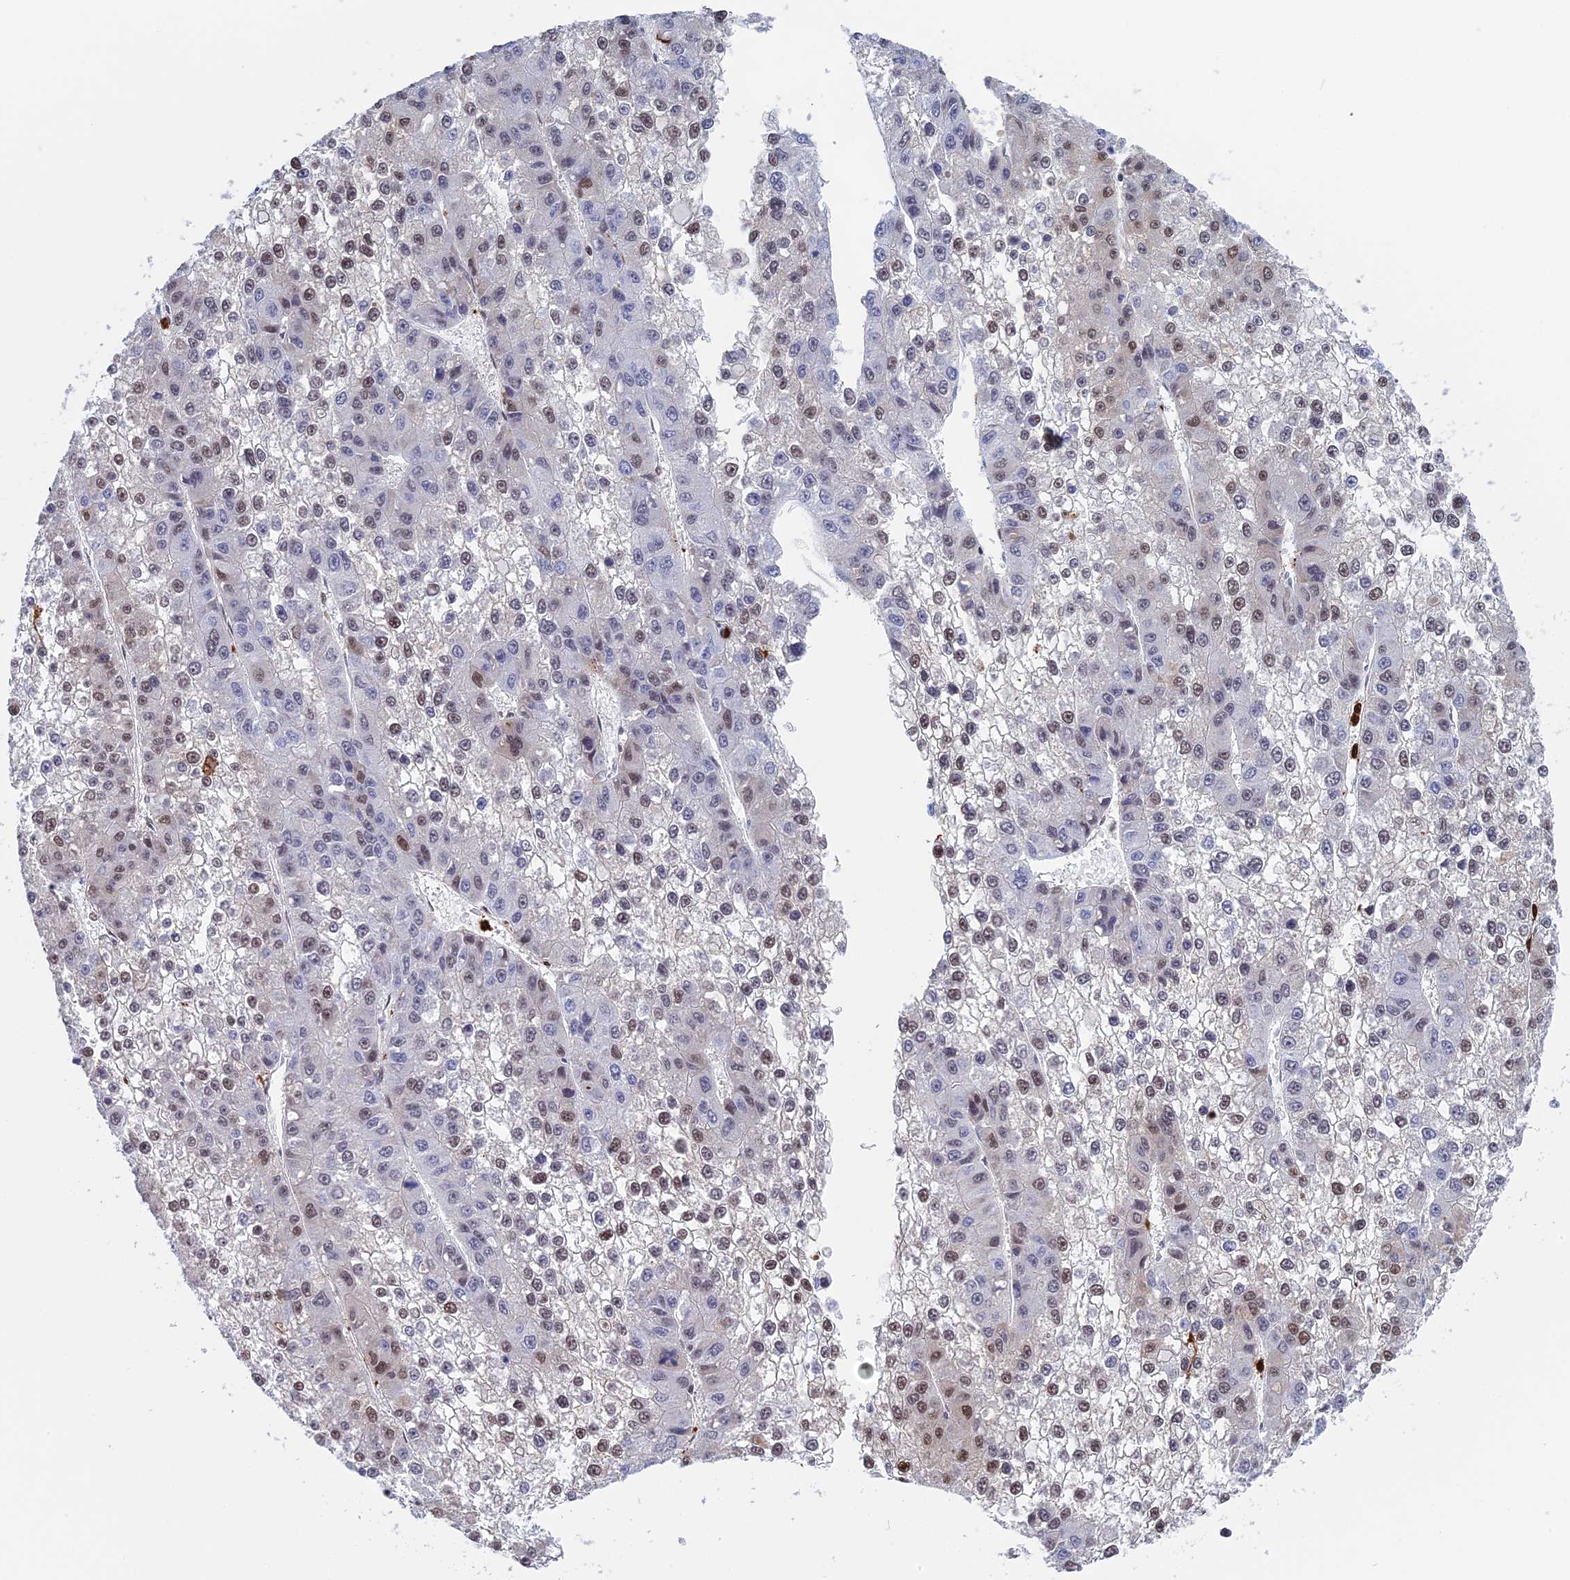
{"staining": {"intensity": "weak", "quantity": "25%-75%", "location": "nuclear"}, "tissue": "liver cancer", "cell_type": "Tumor cells", "image_type": "cancer", "snomed": [{"axis": "morphology", "description": "Carcinoma, Hepatocellular, NOS"}, {"axis": "topography", "description": "Liver"}], "caption": "IHC (DAB) staining of hepatocellular carcinoma (liver) reveals weak nuclear protein positivity in about 25%-75% of tumor cells. (IHC, brightfield microscopy, high magnification).", "gene": "SLC26A1", "patient": {"sex": "female", "age": 73}}